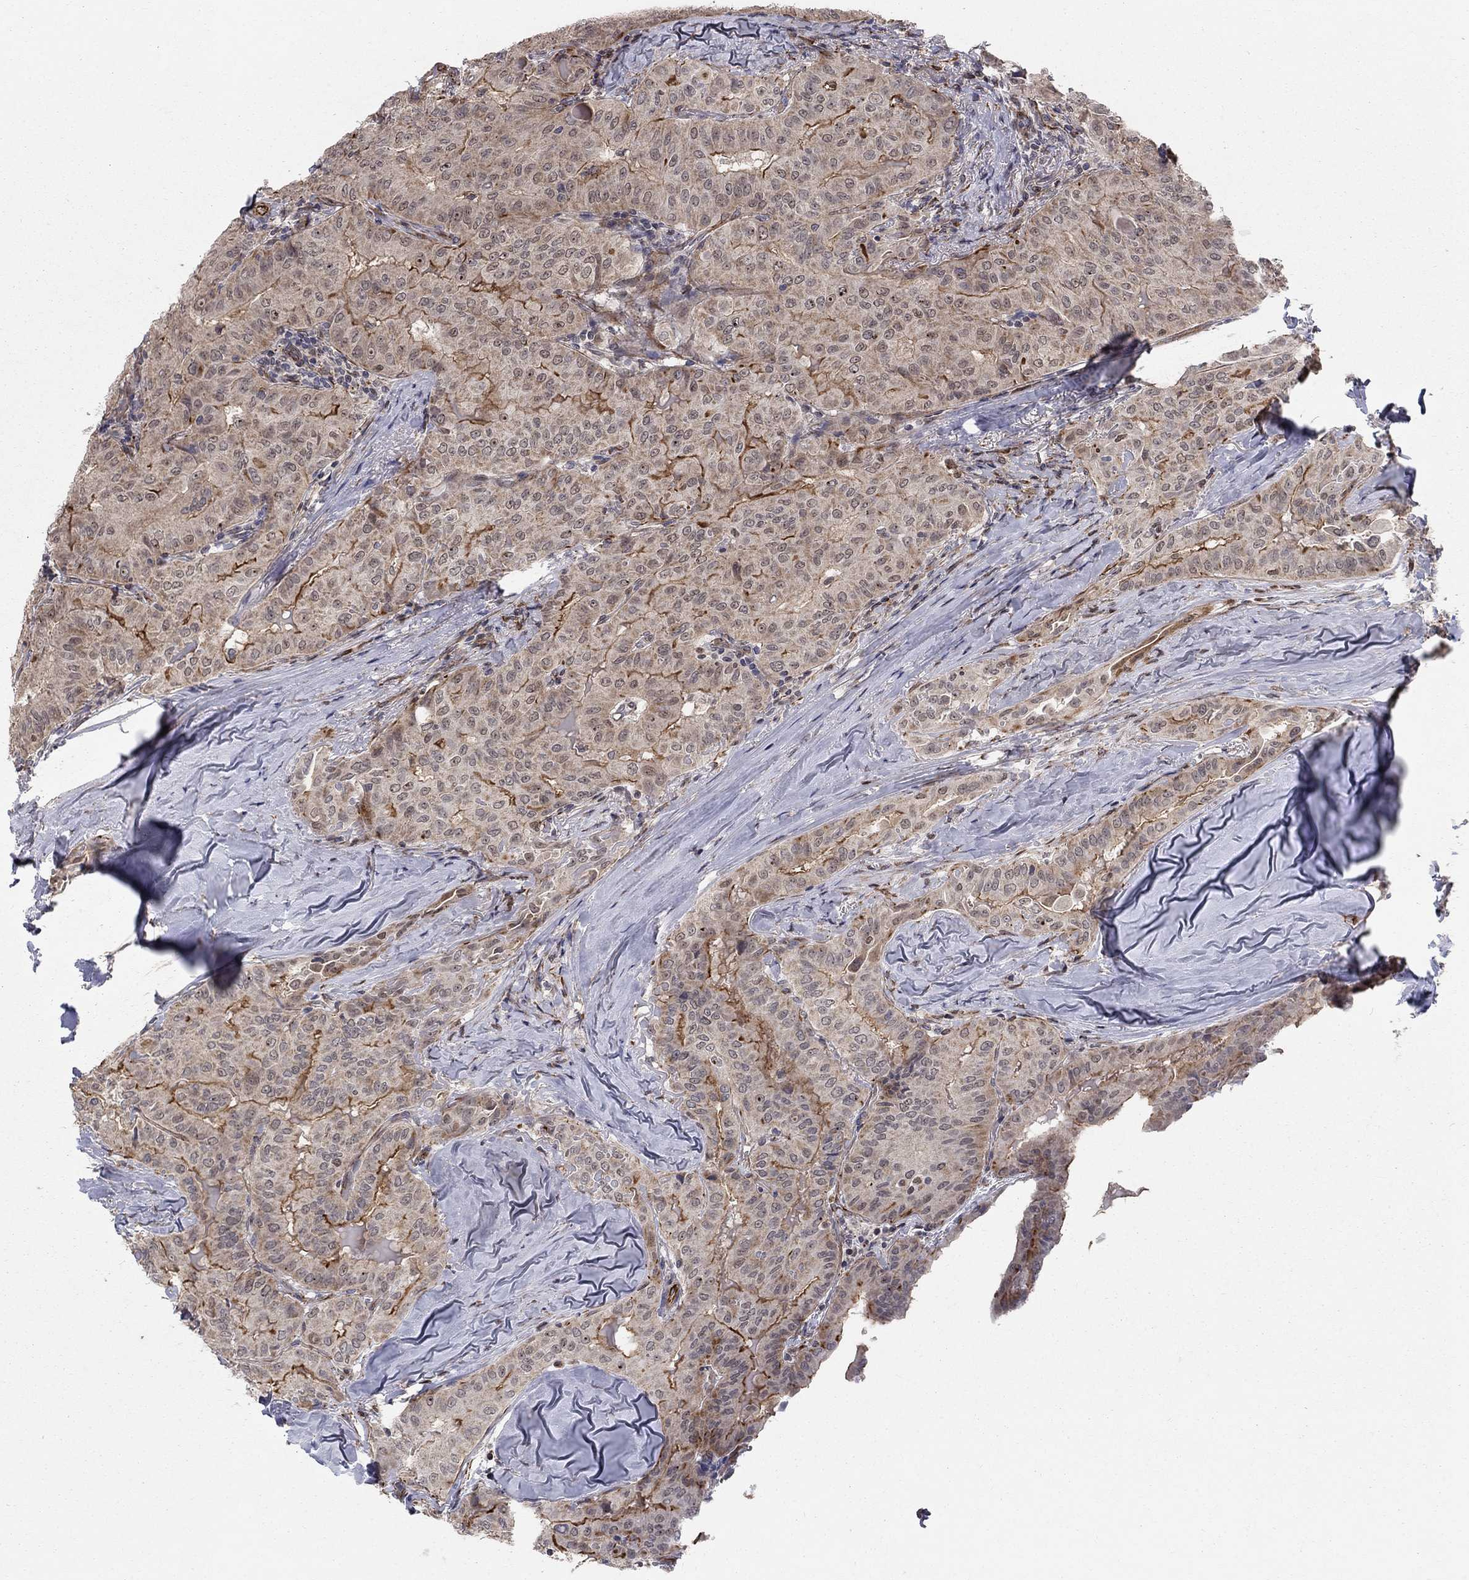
{"staining": {"intensity": "moderate", "quantity": "<25%", "location": "cytoplasmic/membranous"}, "tissue": "thyroid cancer", "cell_type": "Tumor cells", "image_type": "cancer", "snomed": [{"axis": "morphology", "description": "Papillary adenocarcinoma, NOS"}, {"axis": "topography", "description": "Thyroid gland"}], "caption": "This histopathology image exhibits immunohistochemistry staining of human thyroid cancer, with low moderate cytoplasmic/membranous positivity in about <25% of tumor cells.", "gene": "MSRA", "patient": {"sex": "female", "age": 68}}